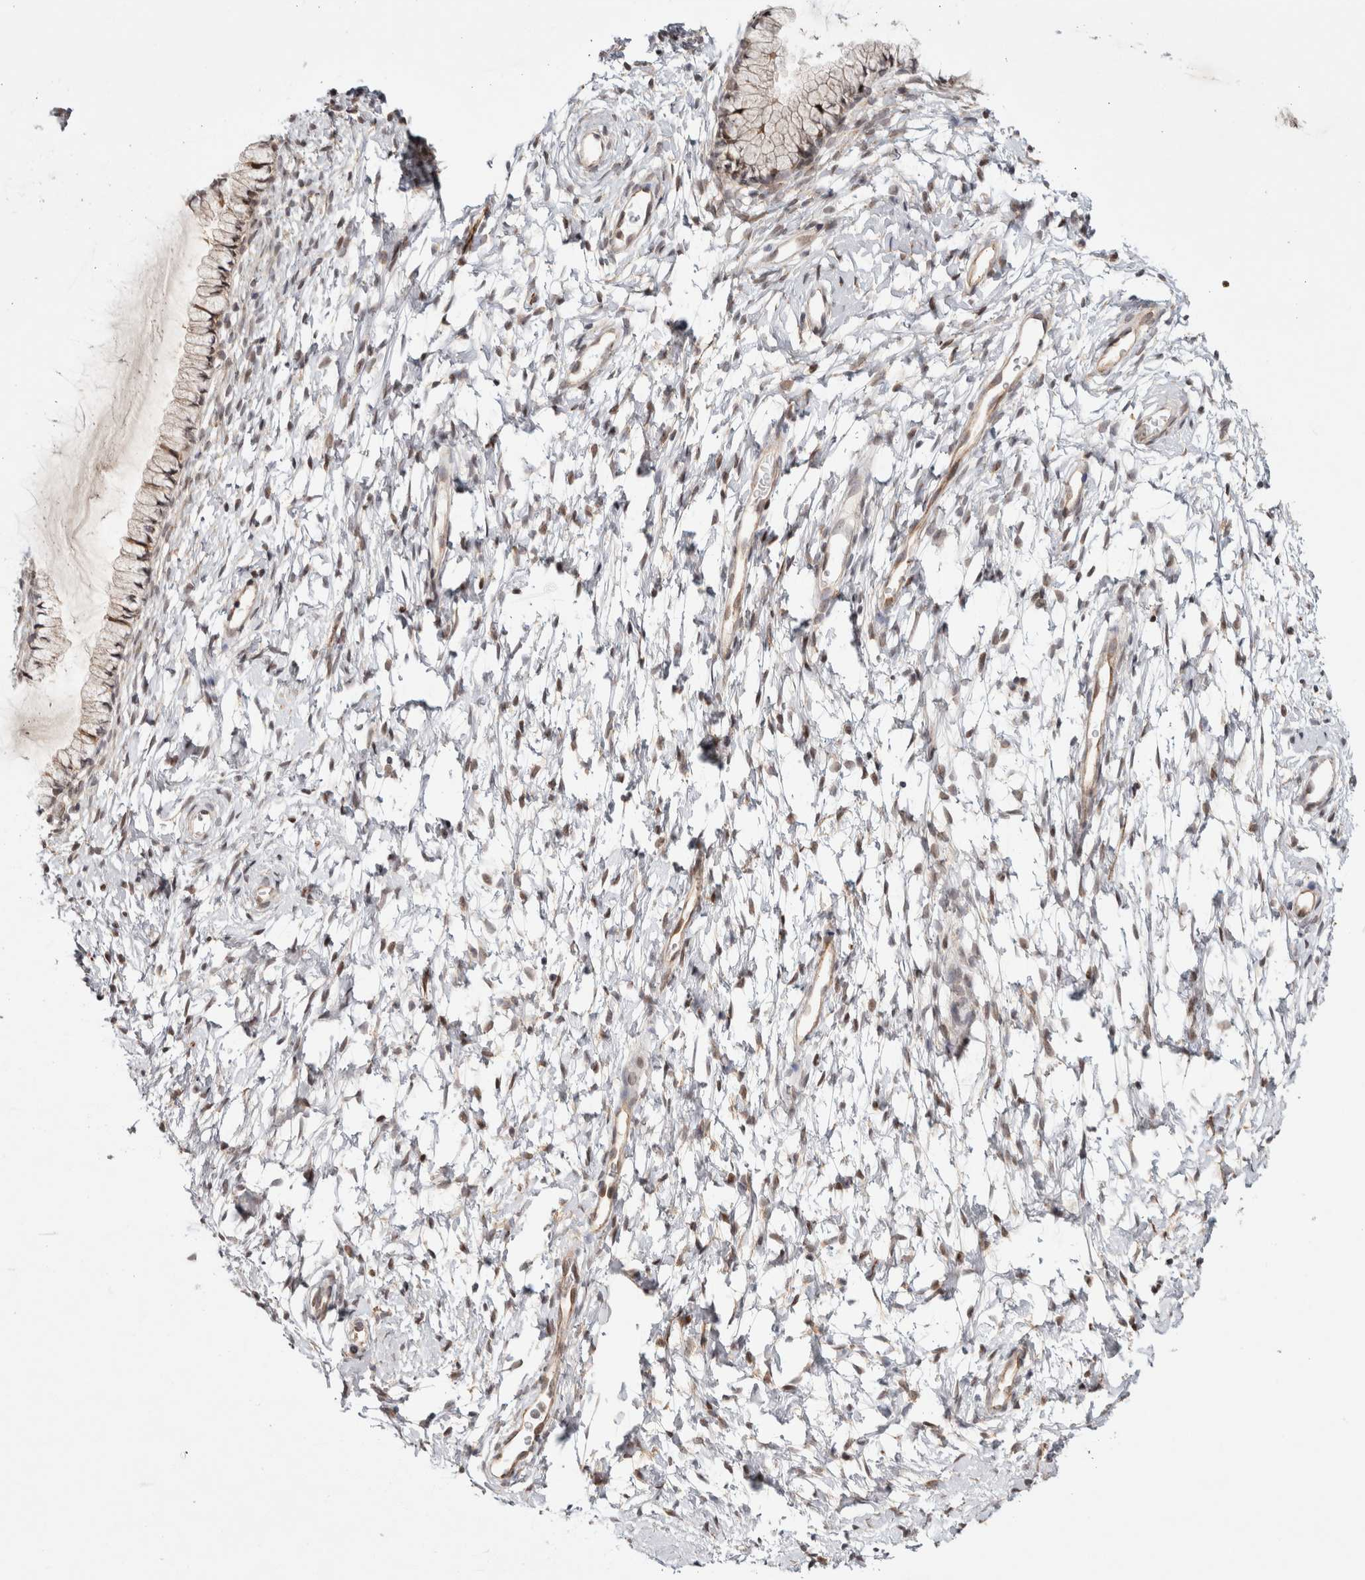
{"staining": {"intensity": "negative", "quantity": "none", "location": "none"}, "tissue": "cervix", "cell_type": "Glandular cells", "image_type": "normal", "snomed": [{"axis": "morphology", "description": "Normal tissue, NOS"}, {"axis": "topography", "description": "Cervix"}], "caption": "Glandular cells show no significant staining in unremarkable cervix.", "gene": "ZNF318", "patient": {"sex": "female", "age": 72}}